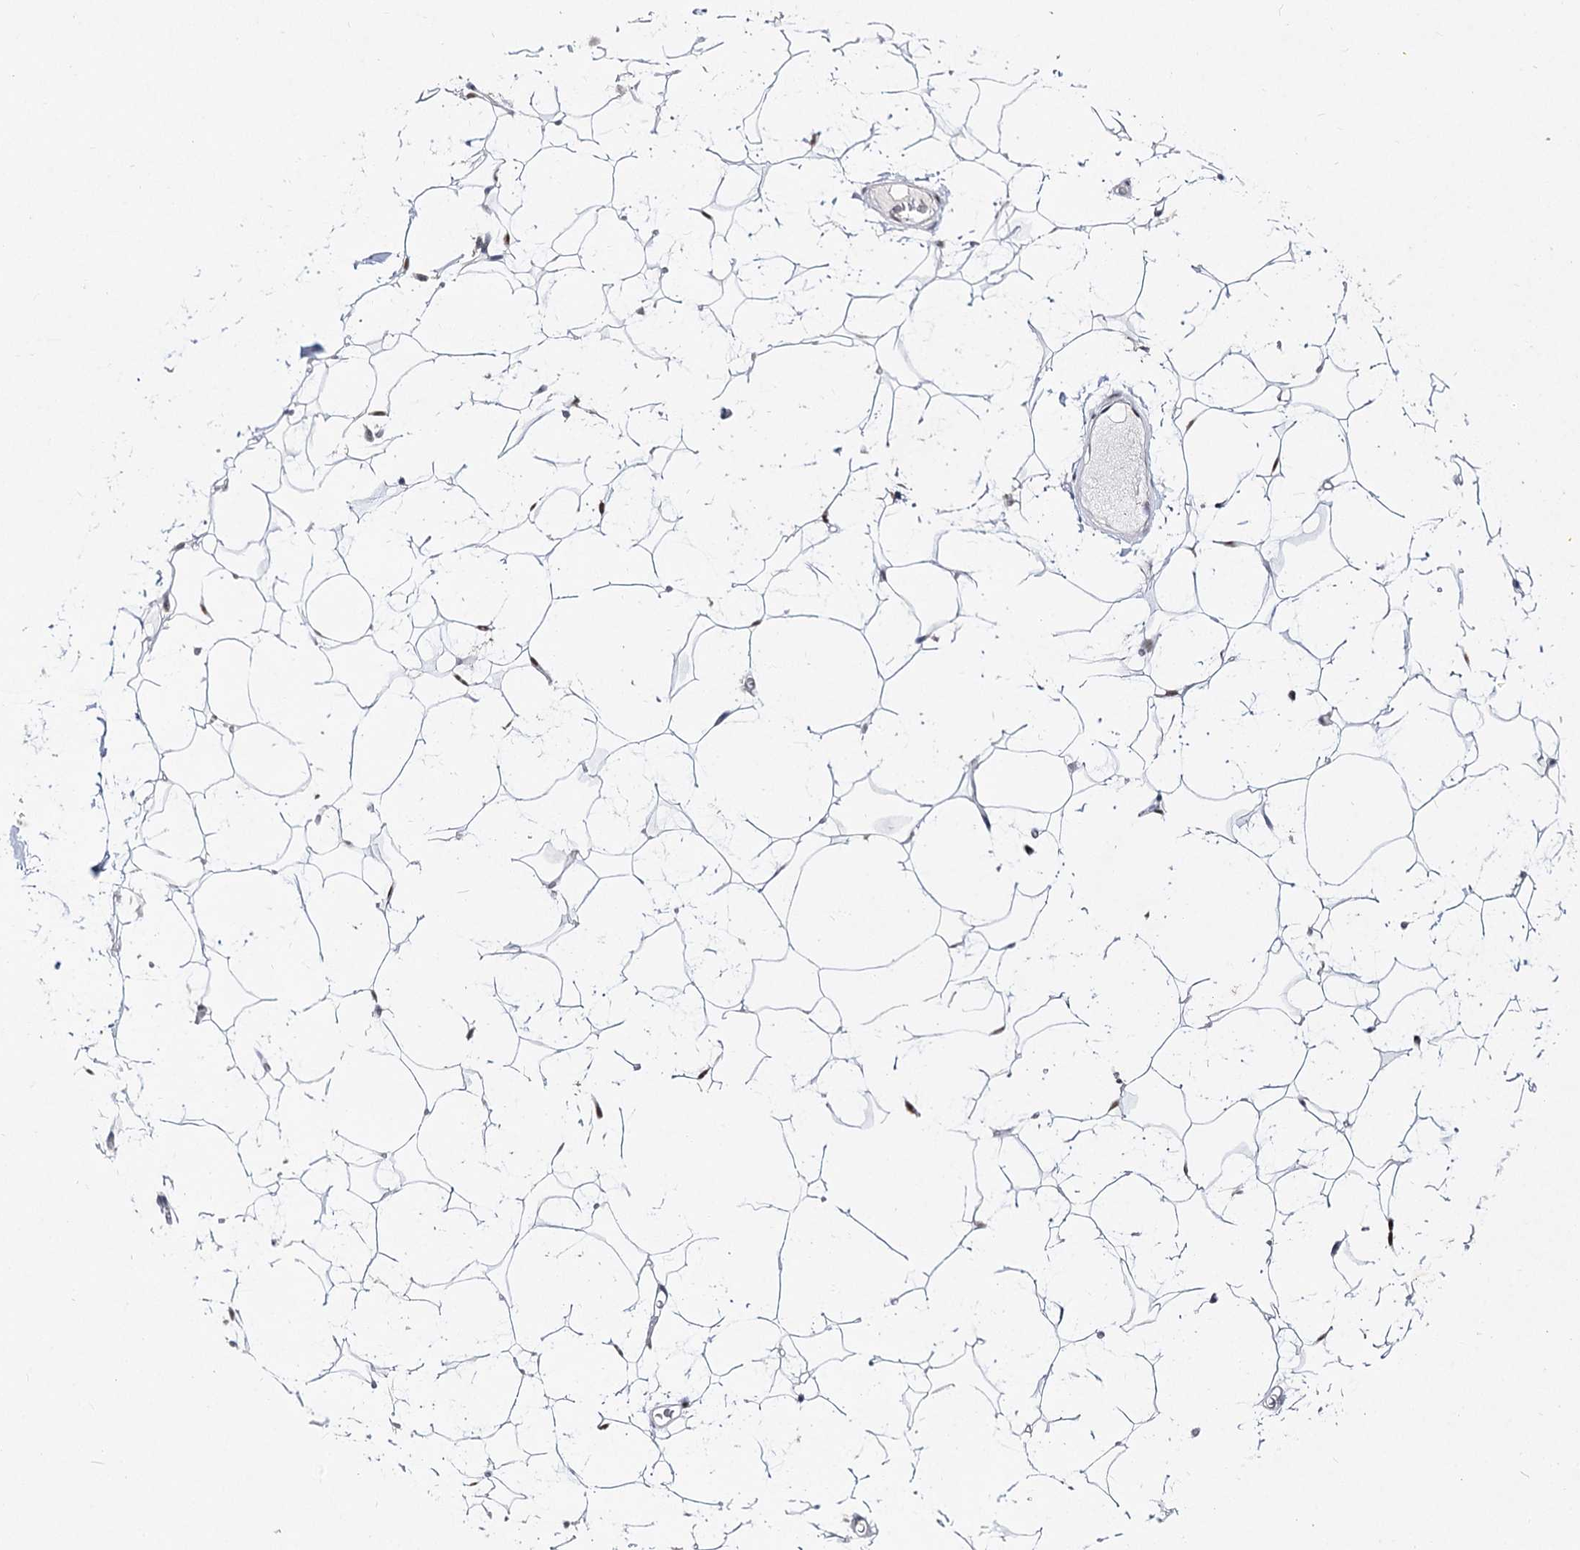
{"staining": {"intensity": "negative", "quantity": "none", "location": "none"}, "tissue": "adipose tissue", "cell_type": "Adipocytes", "image_type": "normal", "snomed": [{"axis": "morphology", "description": "Normal tissue, NOS"}, {"axis": "topography", "description": "Breast"}], "caption": "Image shows no protein staining in adipocytes of unremarkable adipose tissue. Brightfield microscopy of IHC stained with DAB (brown) and hematoxylin (blue), captured at high magnification.", "gene": "DDX50", "patient": {"sex": "female", "age": 26}}